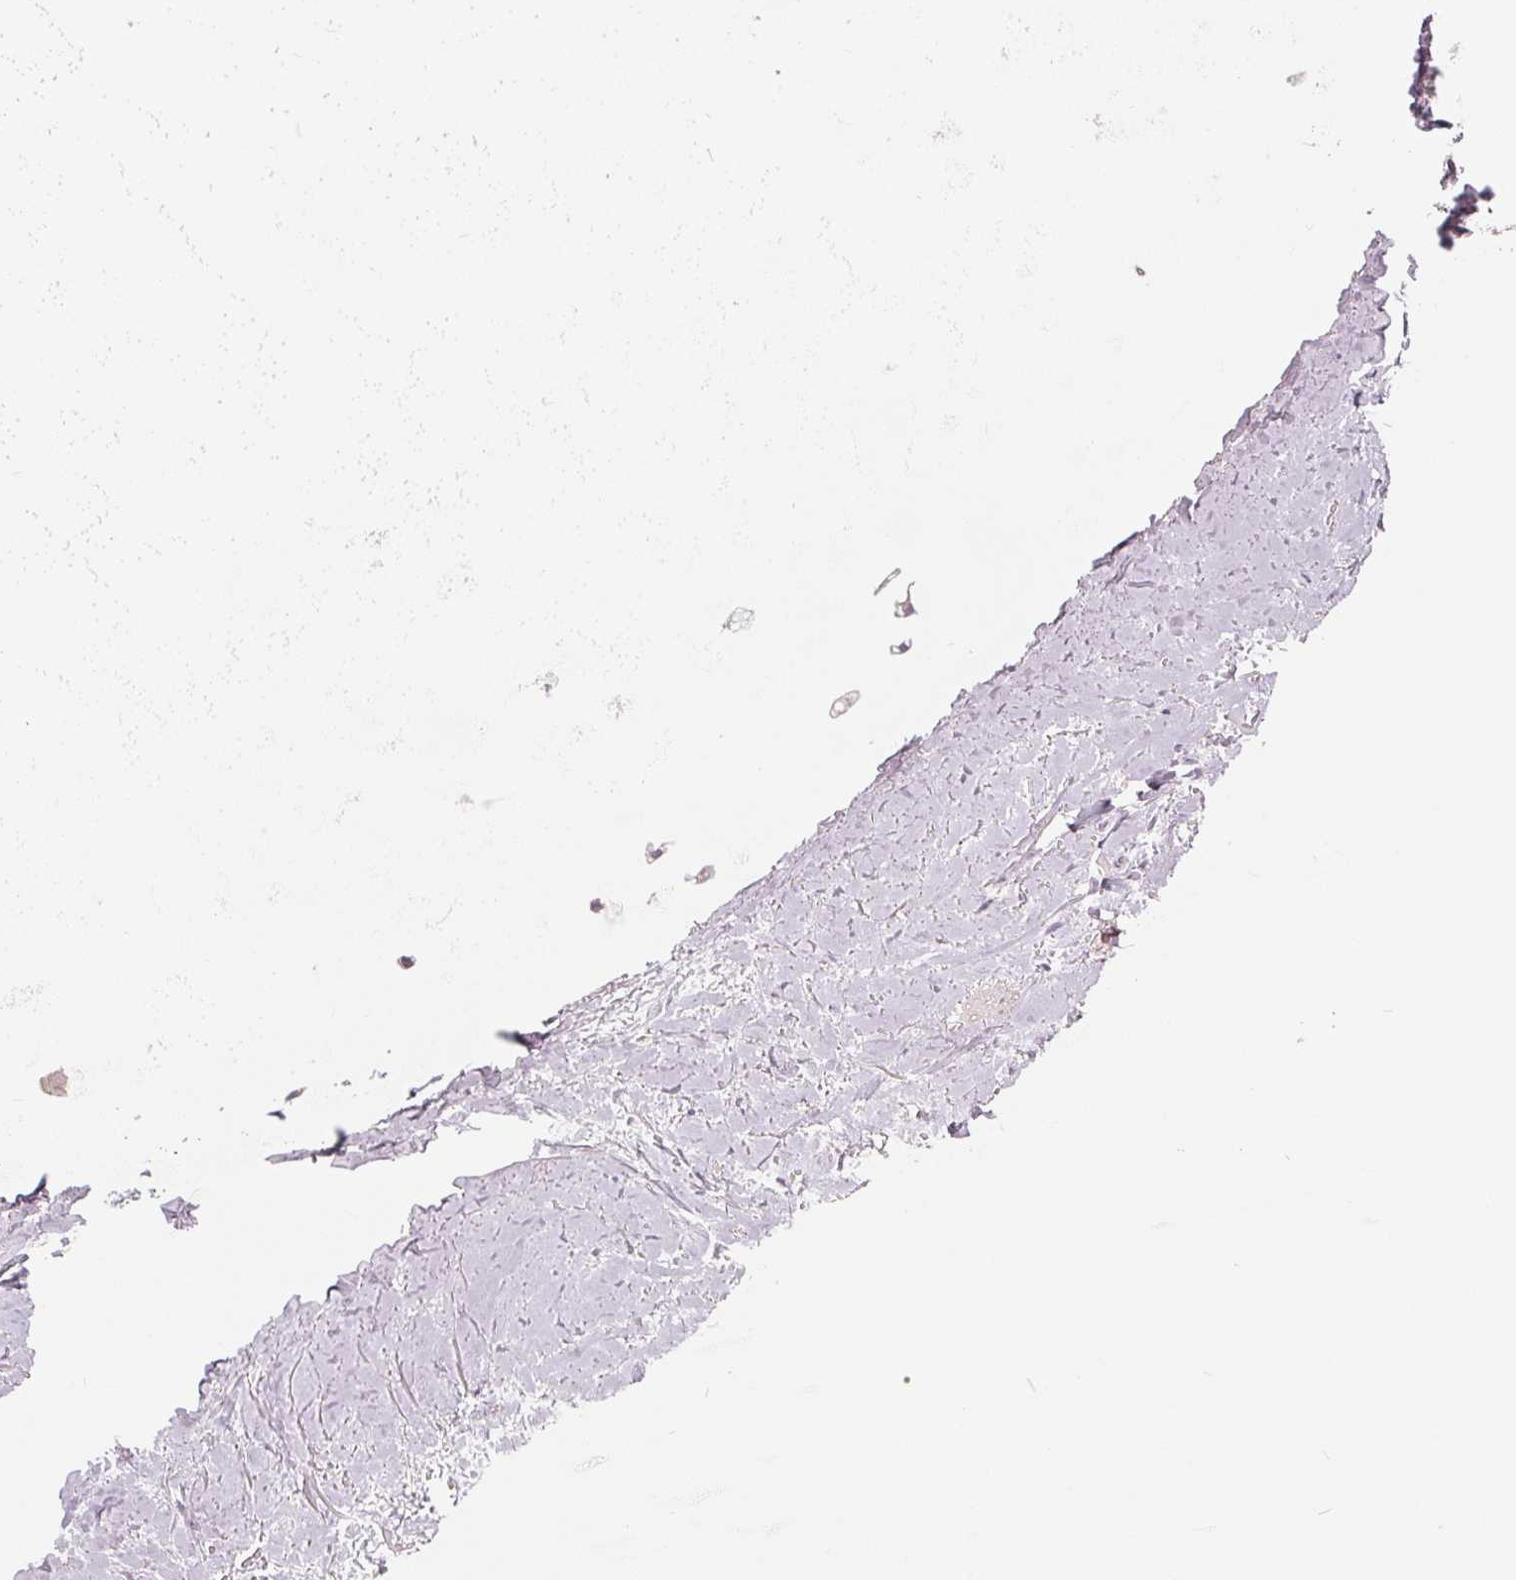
{"staining": {"intensity": "negative", "quantity": "none", "location": "none"}, "tissue": "adipose tissue", "cell_type": "Adipocytes", "image_type": "normal", "snomed": [{"axis": "morphology", "description": "Normal tissue, NOS"}, {"axis": "topography", "description": "Cartilage tissue"}, {"axis": "topography", "description": "Bronchus"}], "caption": "DAB (3,3'-diaminobenzidine) immunohistochemical staining of normal adipose tissue exhibits no significant staining in adipocytes. (Brightfield microscopy of DAB immunohistochemistry (IHC) at high magnification).", "gene": "GHITM", "patient": {"sex": "female", "age": 79}}